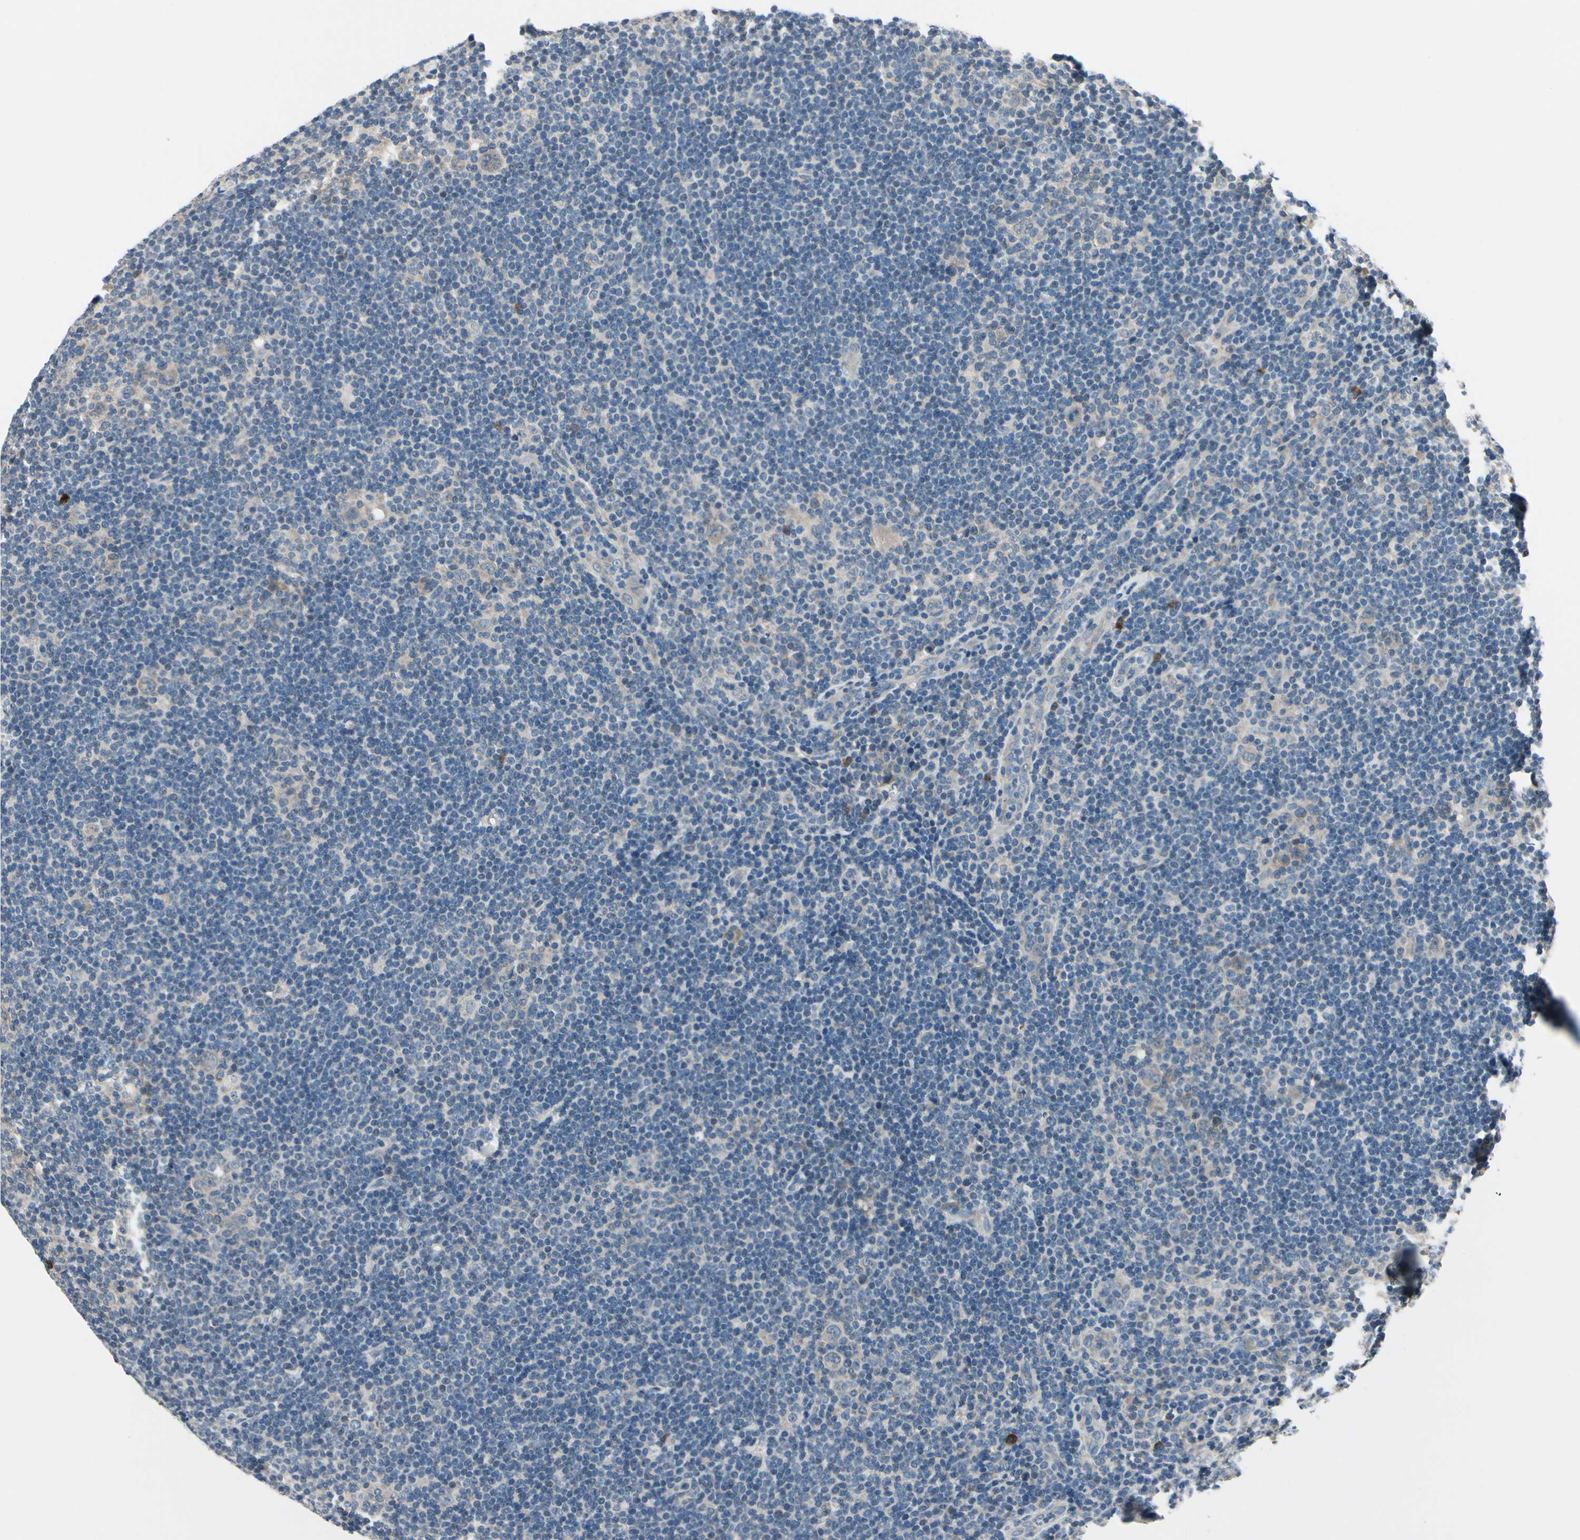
{"staining": {"intensity": "negative", "quantity": "none", "location": "none"}, "tissue": "lymphoma", "cell_type": "Tumor cells", "image_type": "cancer", "snomed": [{"axis": "morphology", "description": "Hodgkin's disease, NOS"}, {"axis": "topography", "description": "Lymph node"}], "caption": "Immunohistochemical staining of lymphoma shows no significant expression in tumor cells.", "gene": "SELENOK", "patient": {"sex": "female", "age": 57}}